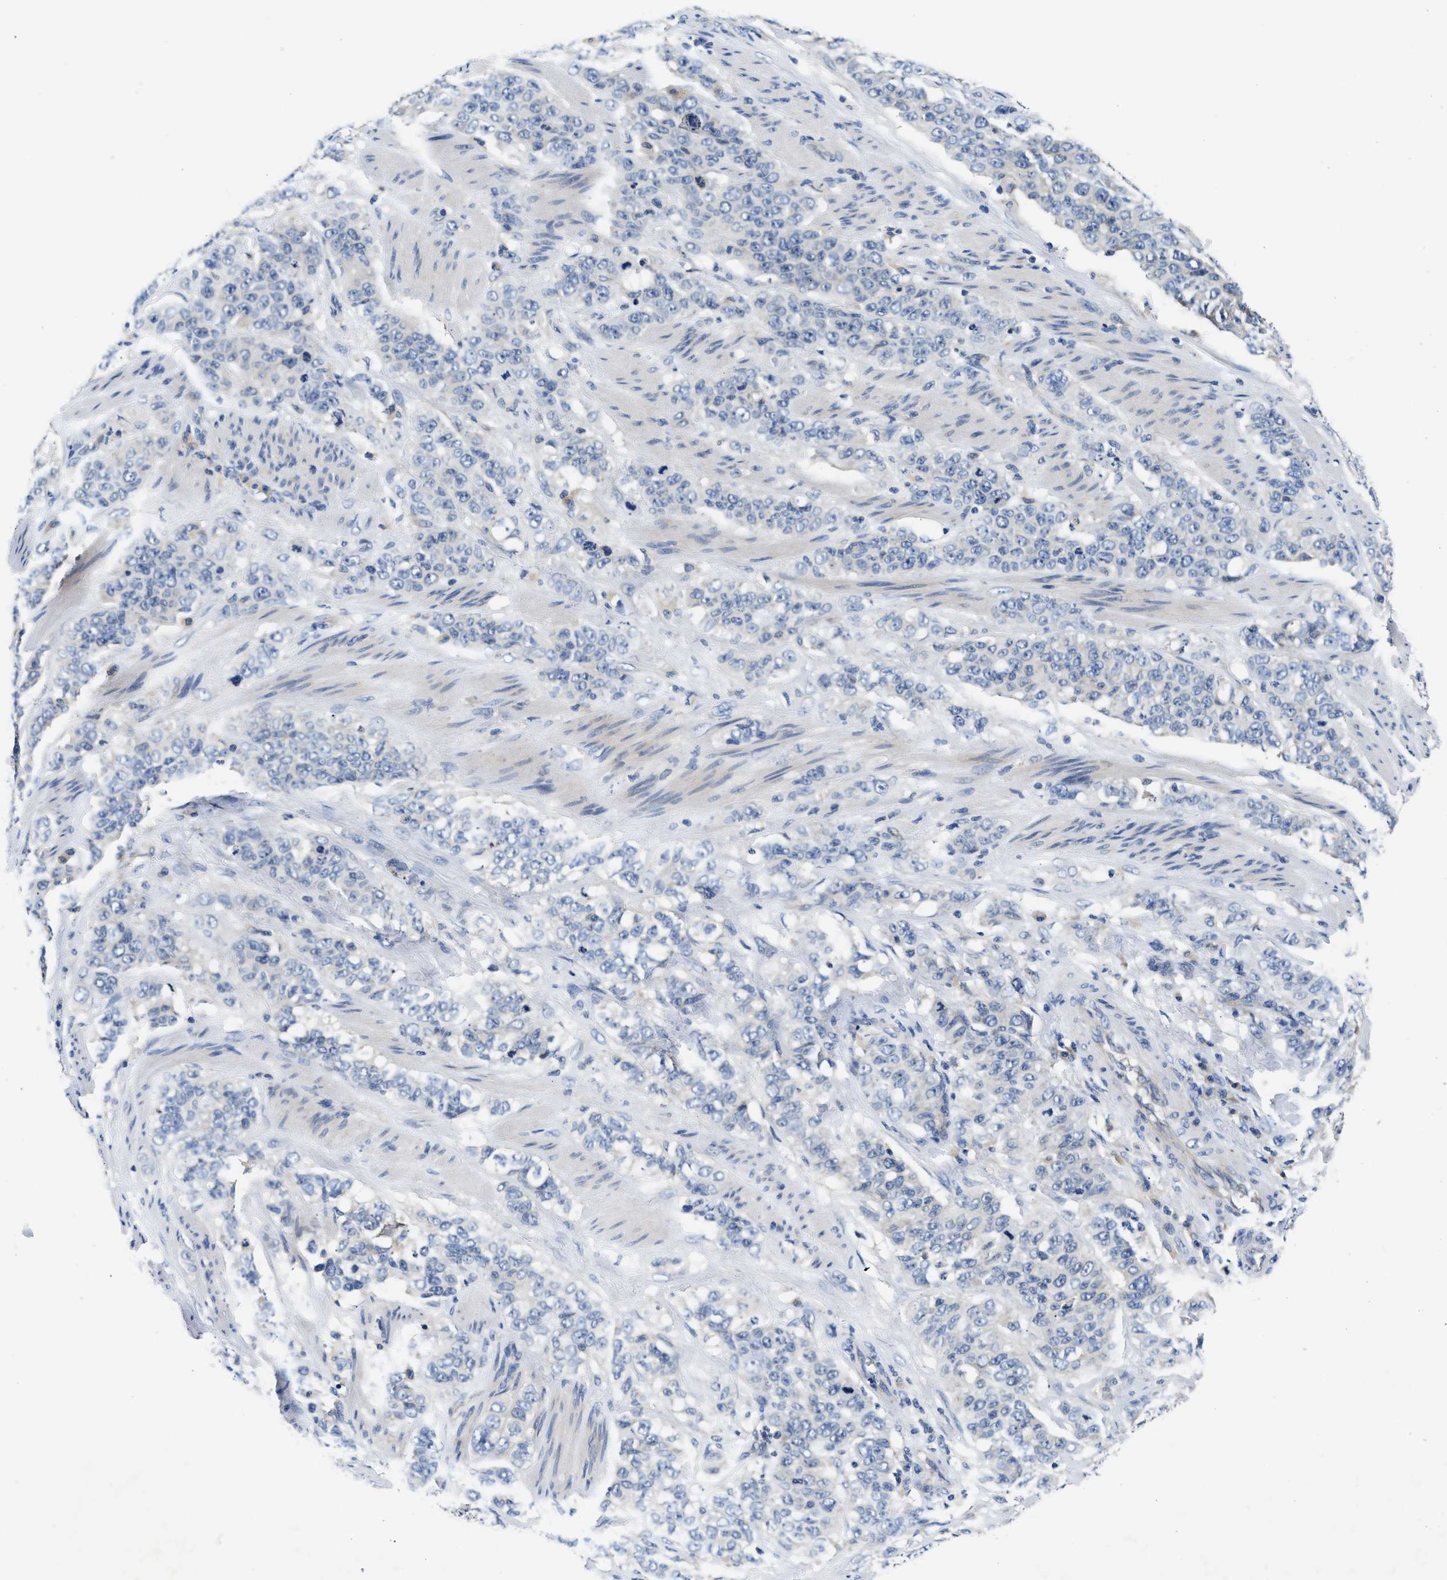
{"staining": {"intensity": "negative", "quantity": "none", "location": "none"}, "tissue": "stomach cancer", "cell_type": "Tumor cells", "image_type": "cancer", "snomed": [{"axis": "morphology", "description": "Adenocarcinoma, NOS"}, {"axis": "topography", "description": "Stomach"}], "caption": "Immunohistochemical staining of human stomach cancer demonstrates no significant positivity in tumor cells.", "gene": "FAM185A", "patient": {"sex": "male", "age": 48}}